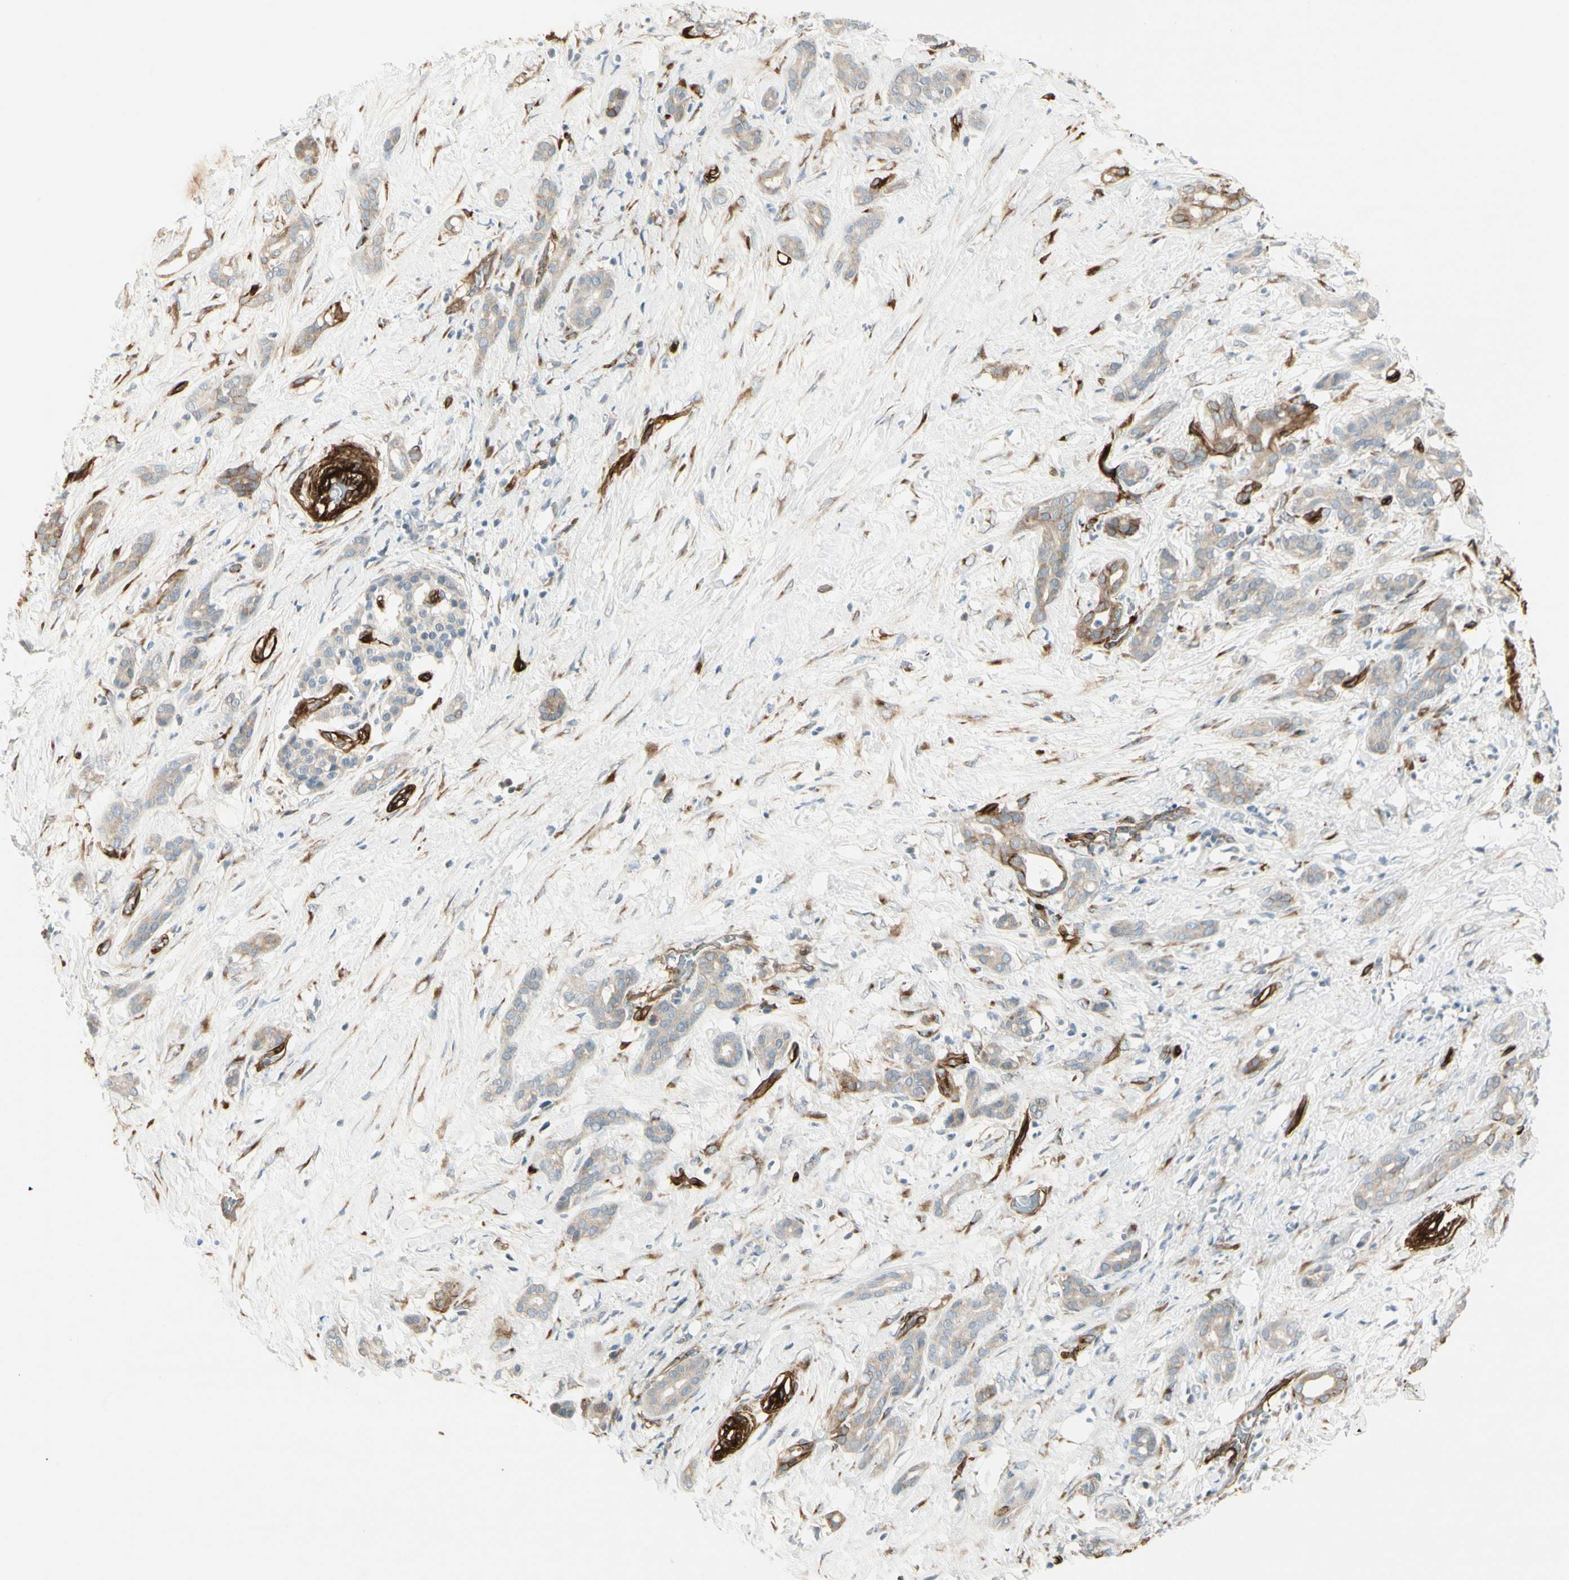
{"staining": {"intensity": "weak", "quantity": ">75%", "location": "cytoplasmic/membranous"}, "tissue": "pancreatic cancer", "cell_type": "Tumor cells", "image_type": "cancer", "snomed": [{"axis": "morphology", "description": "Adenocarcinoma, NOS"}, {"axis": "topography", "description": "Pancreas"}], "caption": "DAB immunohistochemical staining of adenocarcinoma (pancreatic) demonstrates weak cytoplasmic/membranous protein positivity in about >75% of tumor cells. Nuclei are stained in blue.", "gene": "MCAM", "patient": {"sex": "male", "age": 41}}